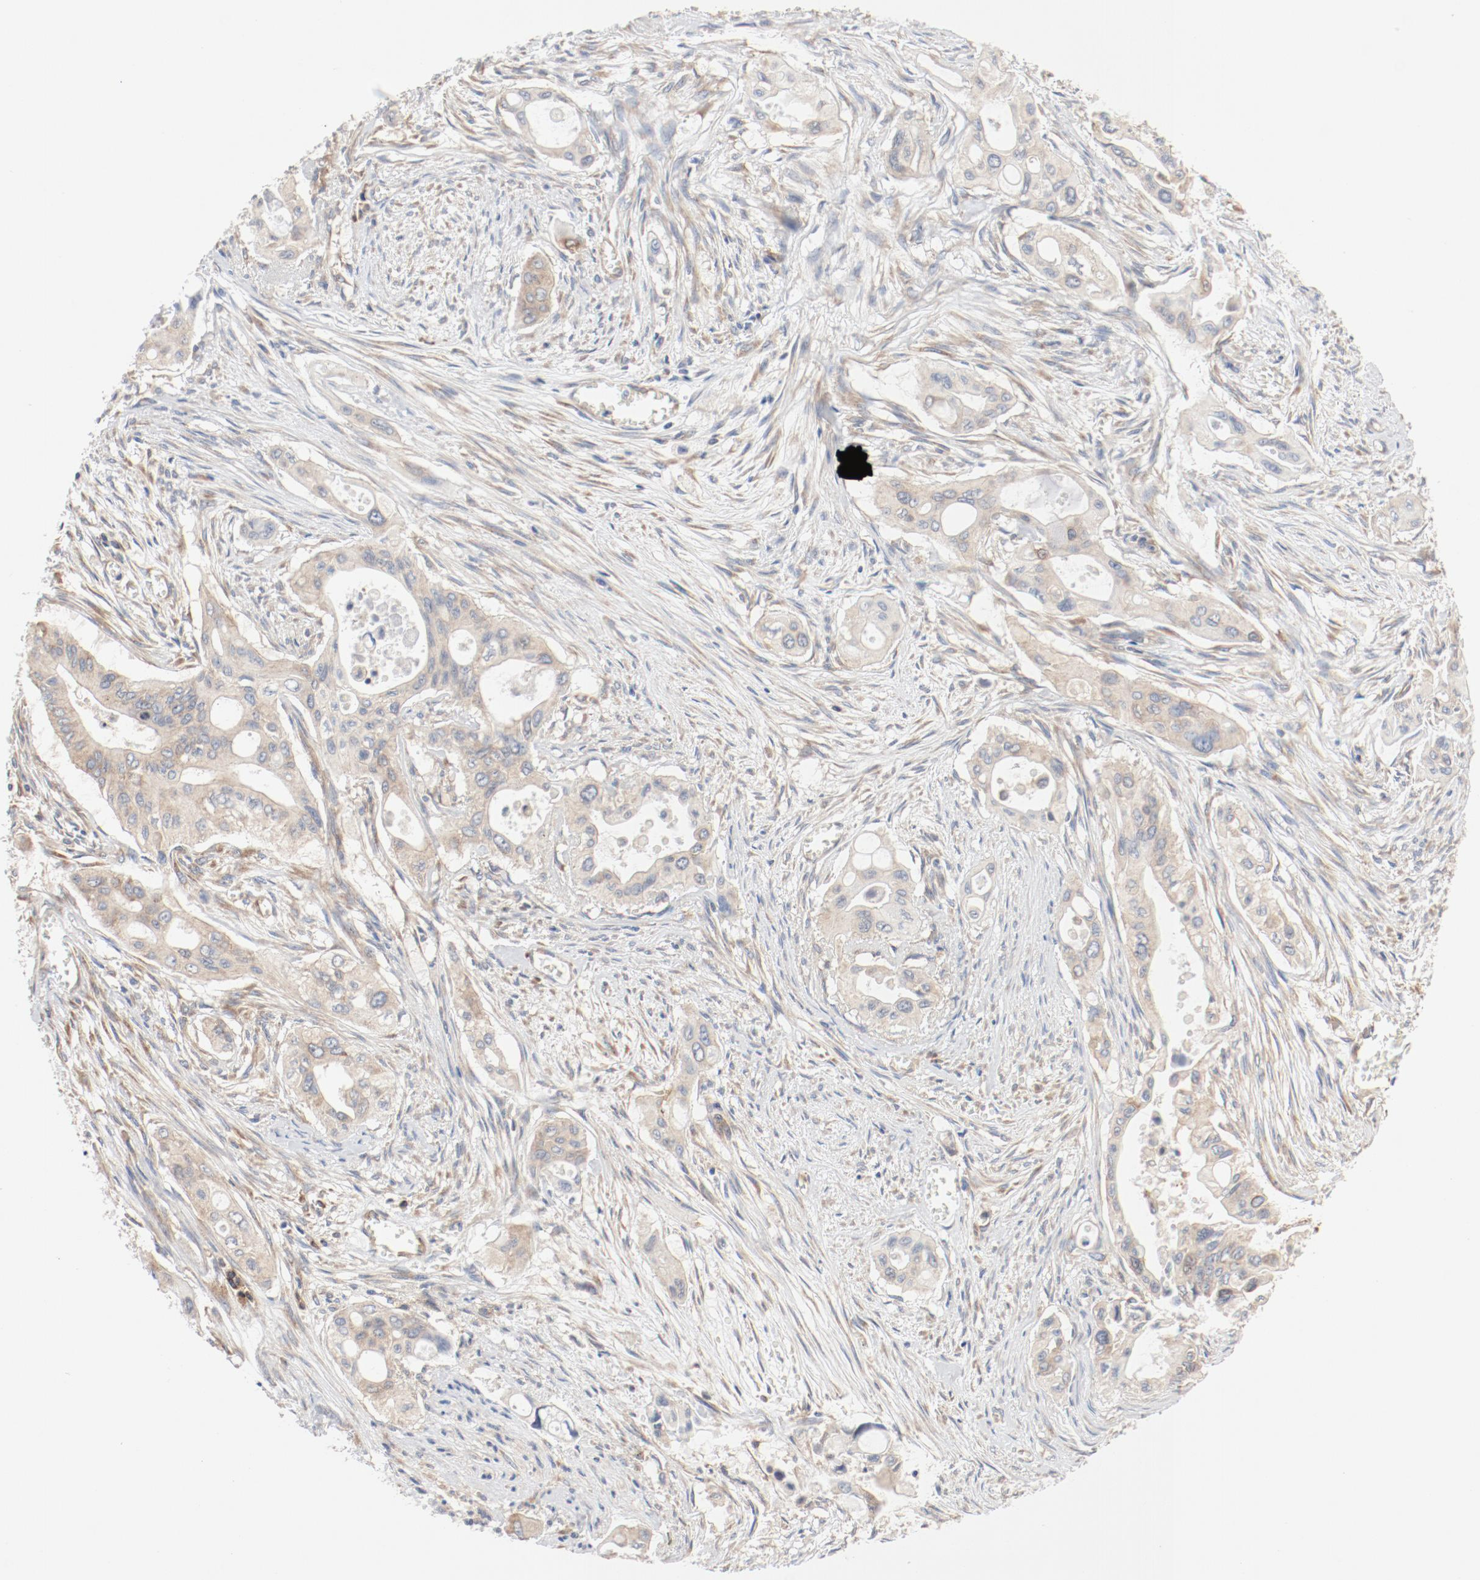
{"staining": {"intensity": "weak", "quantity": ">75%", "location": "cytoplasmic/membranous"}, "tissue": "pancreatic cancer", "cell_type": "Tumor cells", "image_type": "cancer", "snomed": [{"axis": "morphology", "description": "Adenocarcinoma, NOS"}, {"axis": "topography", "description": "Pancreas"}], "caption": "This is a photomicrograph of immunohistochemistry staining of adenocarcinoma (pancreatic), which shows weak staining in the cytoplasmic/membranous of tumor cells.", "gene": "RPS6", "patient": {"sex": "male", "age": 77}}